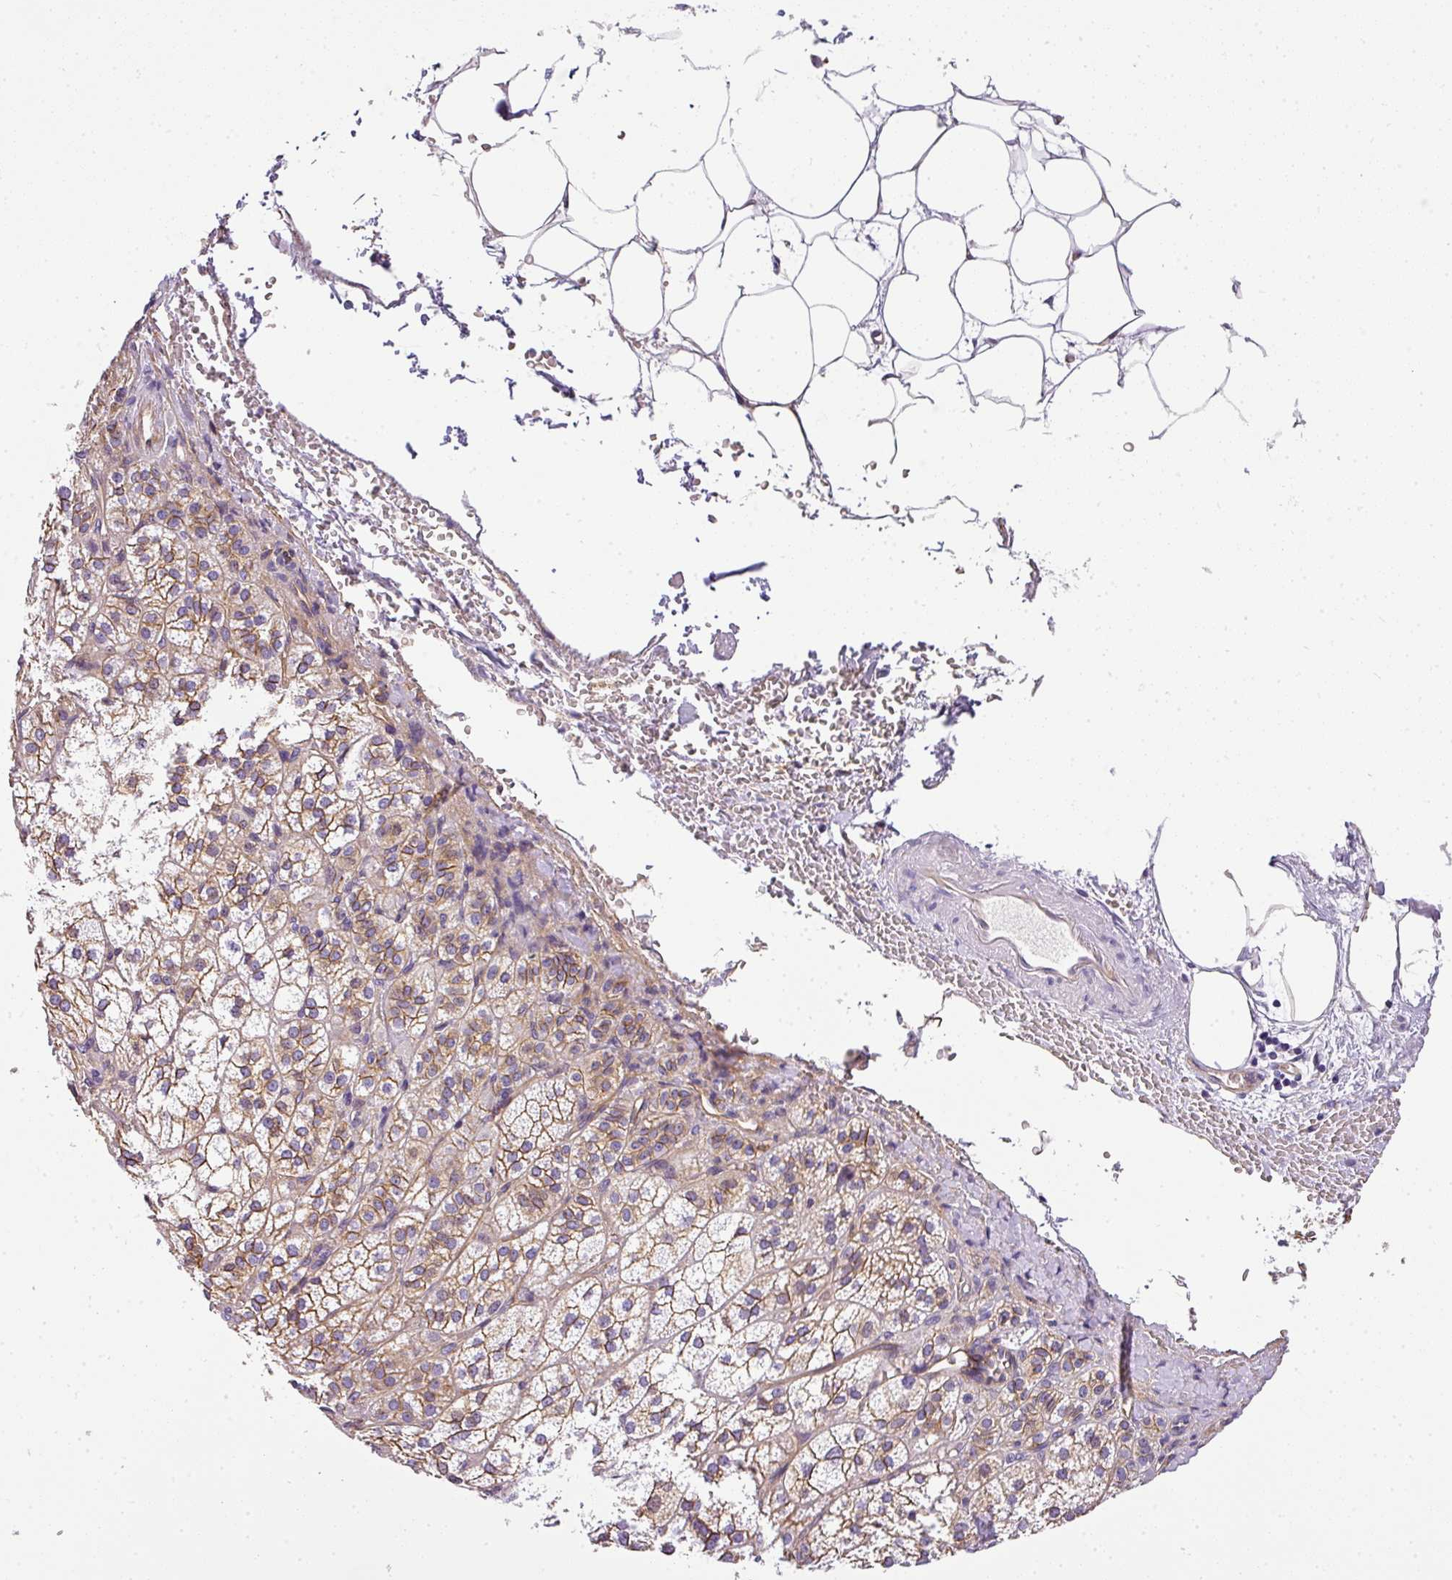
{"staining": {"intensity": "moderate", "quantity": ">75%", "location": "cytoplasmic/membranous"}, "tissue": "adrenal gland", "cell_type": "Glandular cells", "image_type": "normal", "snomed": [{"axis": "morphology", "description": "Normal tissue, NOS"}, {"axis": "topography", "description": "Adrenal gland"}], "caption": "This photomicrograph reveals IHC staining of unremarkable human adrenal gland, with medium moderate cytoplasmic/membranous expression in approximately >75% of glandular cells.", "gene": "OR11H4", "patient": {"sex": "female", "age": 60}}